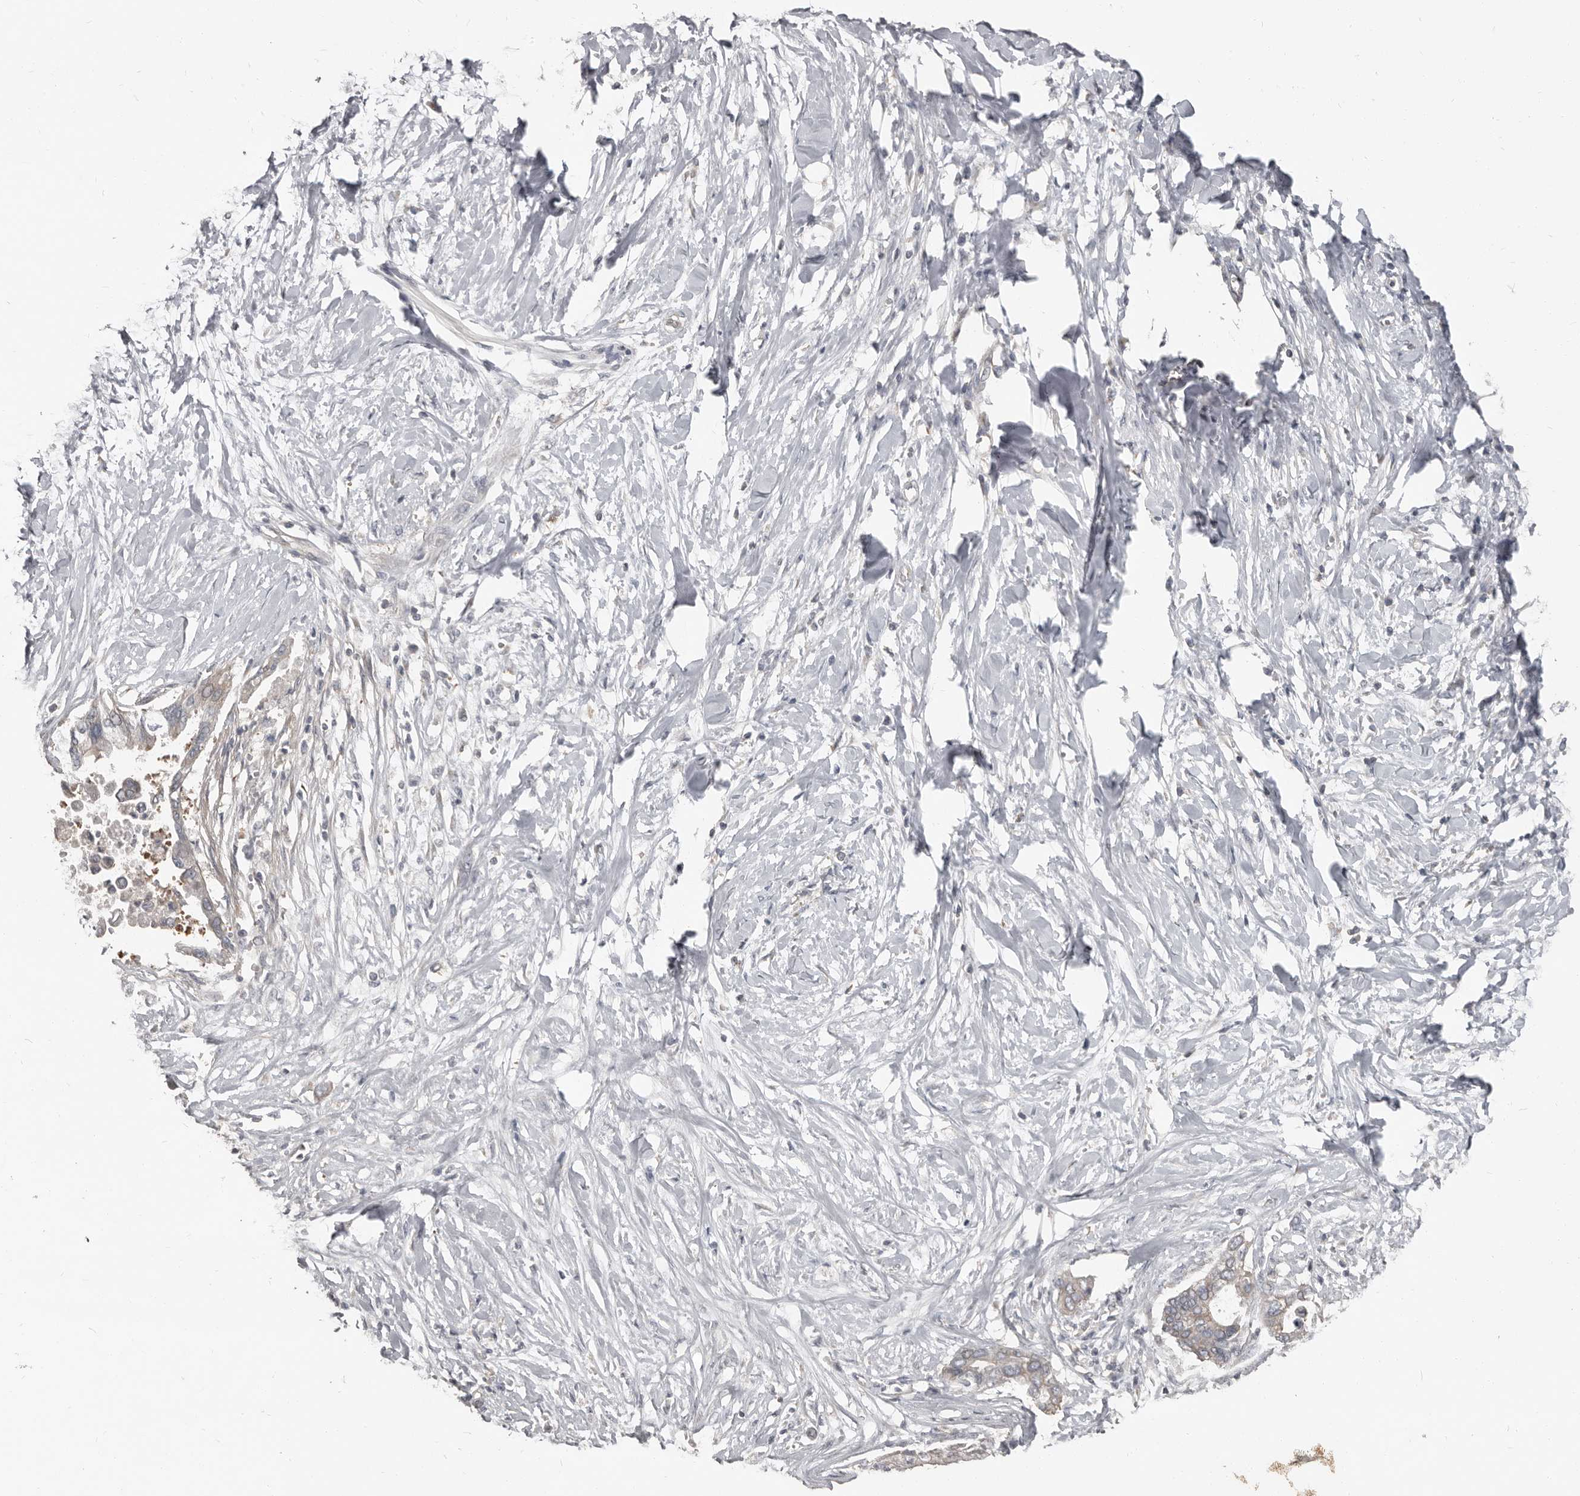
{"staining": {"intensity": "negative", "quantity": "none", "location": "none"}, "tissue": "pancreatic cancer", "cell_type": "Tumor cells", "image_type": "cancer", "snomed": [{"axis": "morphology", "description": "Normal tissue, NOS"}, {"axis": "morphology", "description": "Adenocarcinoma, NOS"}, {"axis": "topography", "description": "Pancreas"}, {"axis": "topography", "description": "Peripheral nerve tissue"}], "caption": "Tumor cells show no significant protein positivity in adenocarcinoma (pancreatic).", "gene": "CA6", "patient": {"sex": "male", "age": 59}}